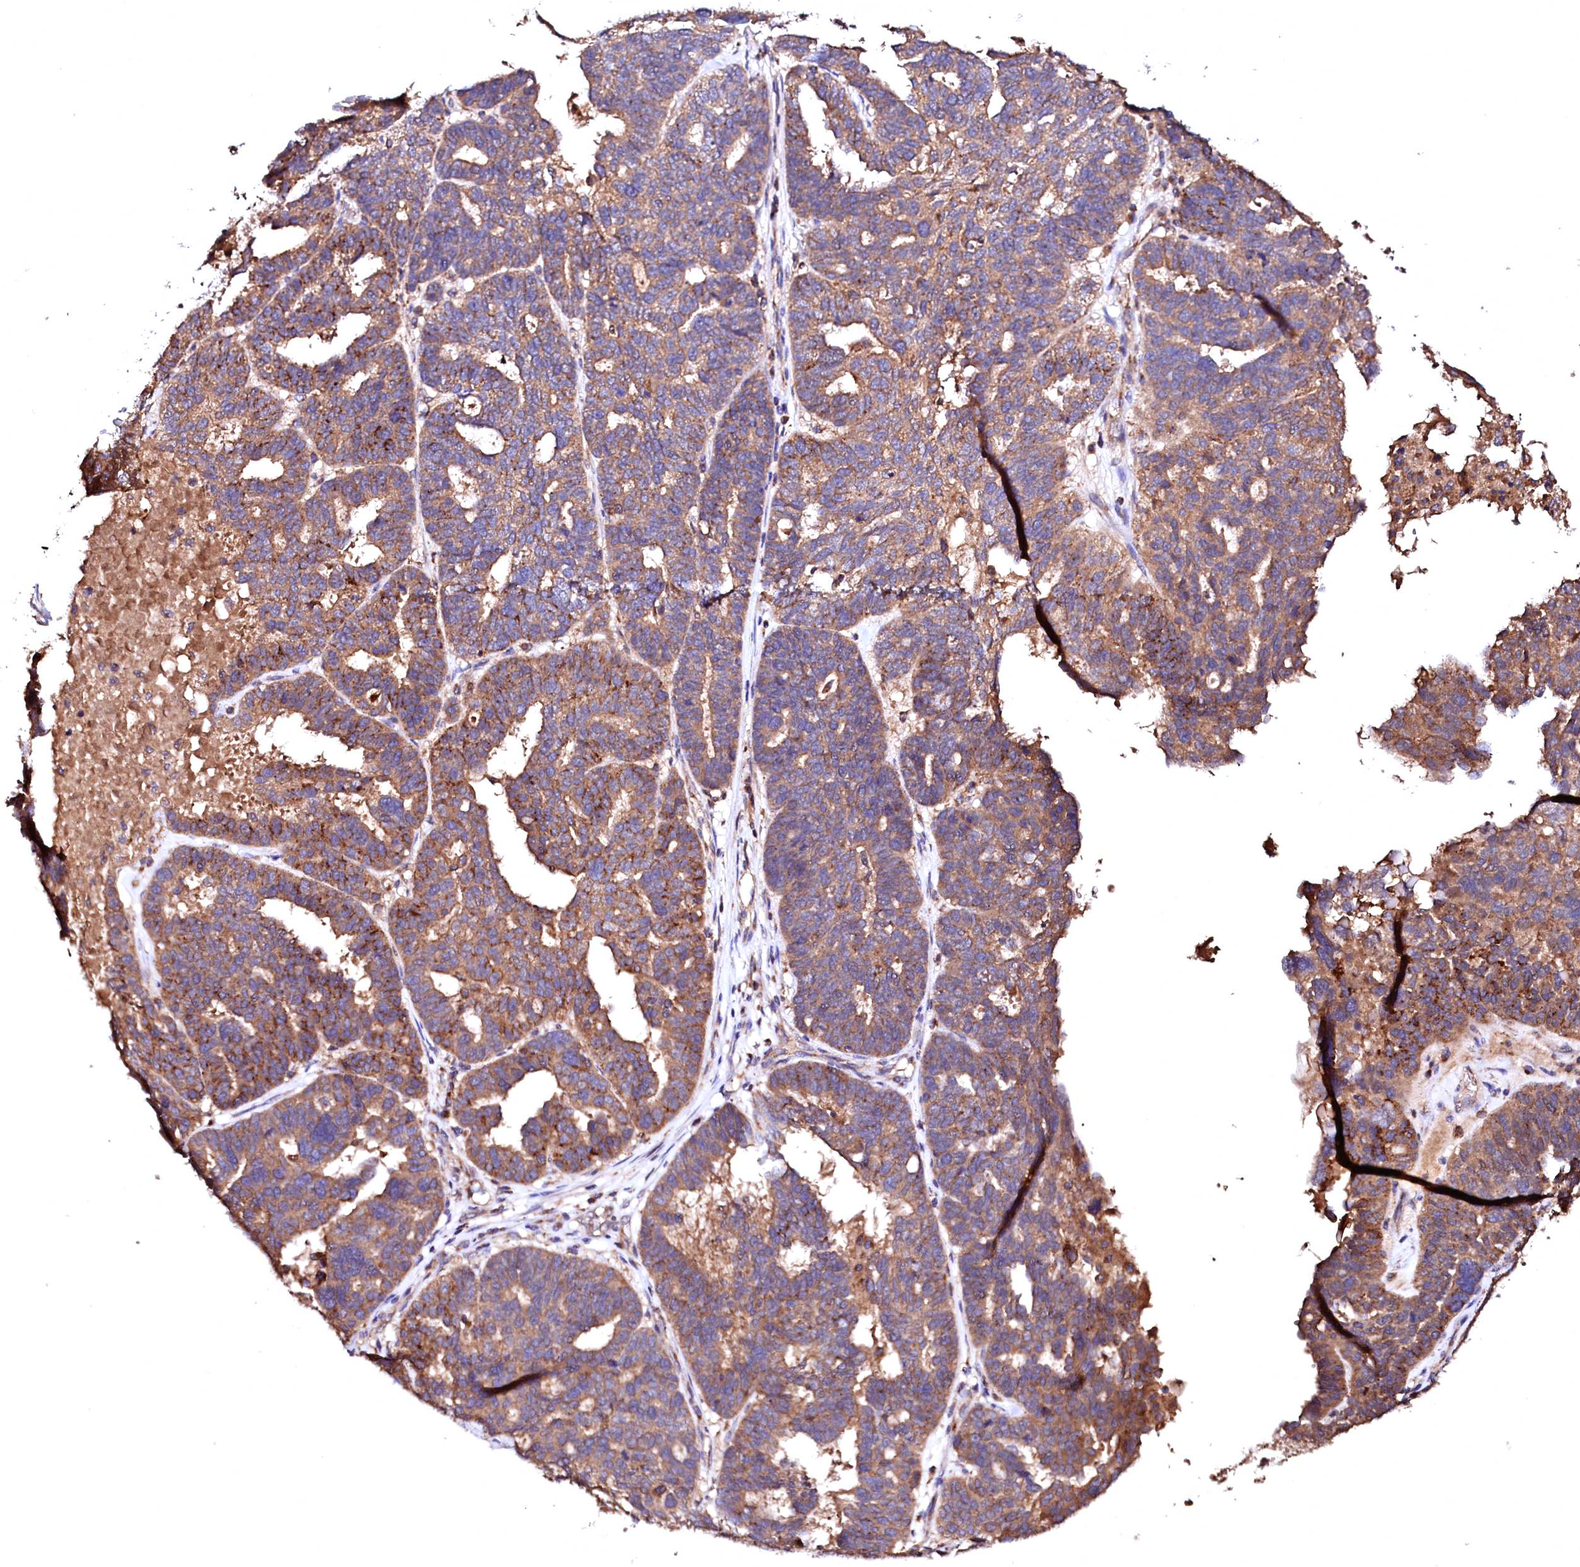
{"staining": {"intensity": "moderate", "quantity": ">75%", "location": "cytoplasmic/membranous"}, "tissue": "ovarian cancer", "cell_type": "Tumor cells", "image_type": "cancer", "snomed": [{"axis": "morphology", "description": "Cystadenocarcinoma, serous, NOS"}, {"axis": "topography", "description": "Ovary"}], "caption": "Brown immunohistochemical staining in human ovarian cancer (serous cystadenocarcinoma) displays moderate cytoplasmic/membranous positivity in about >75% of tumor cells.", "gene": "ST3GAL1", "patient": {"sex": "female", "age": 59}}